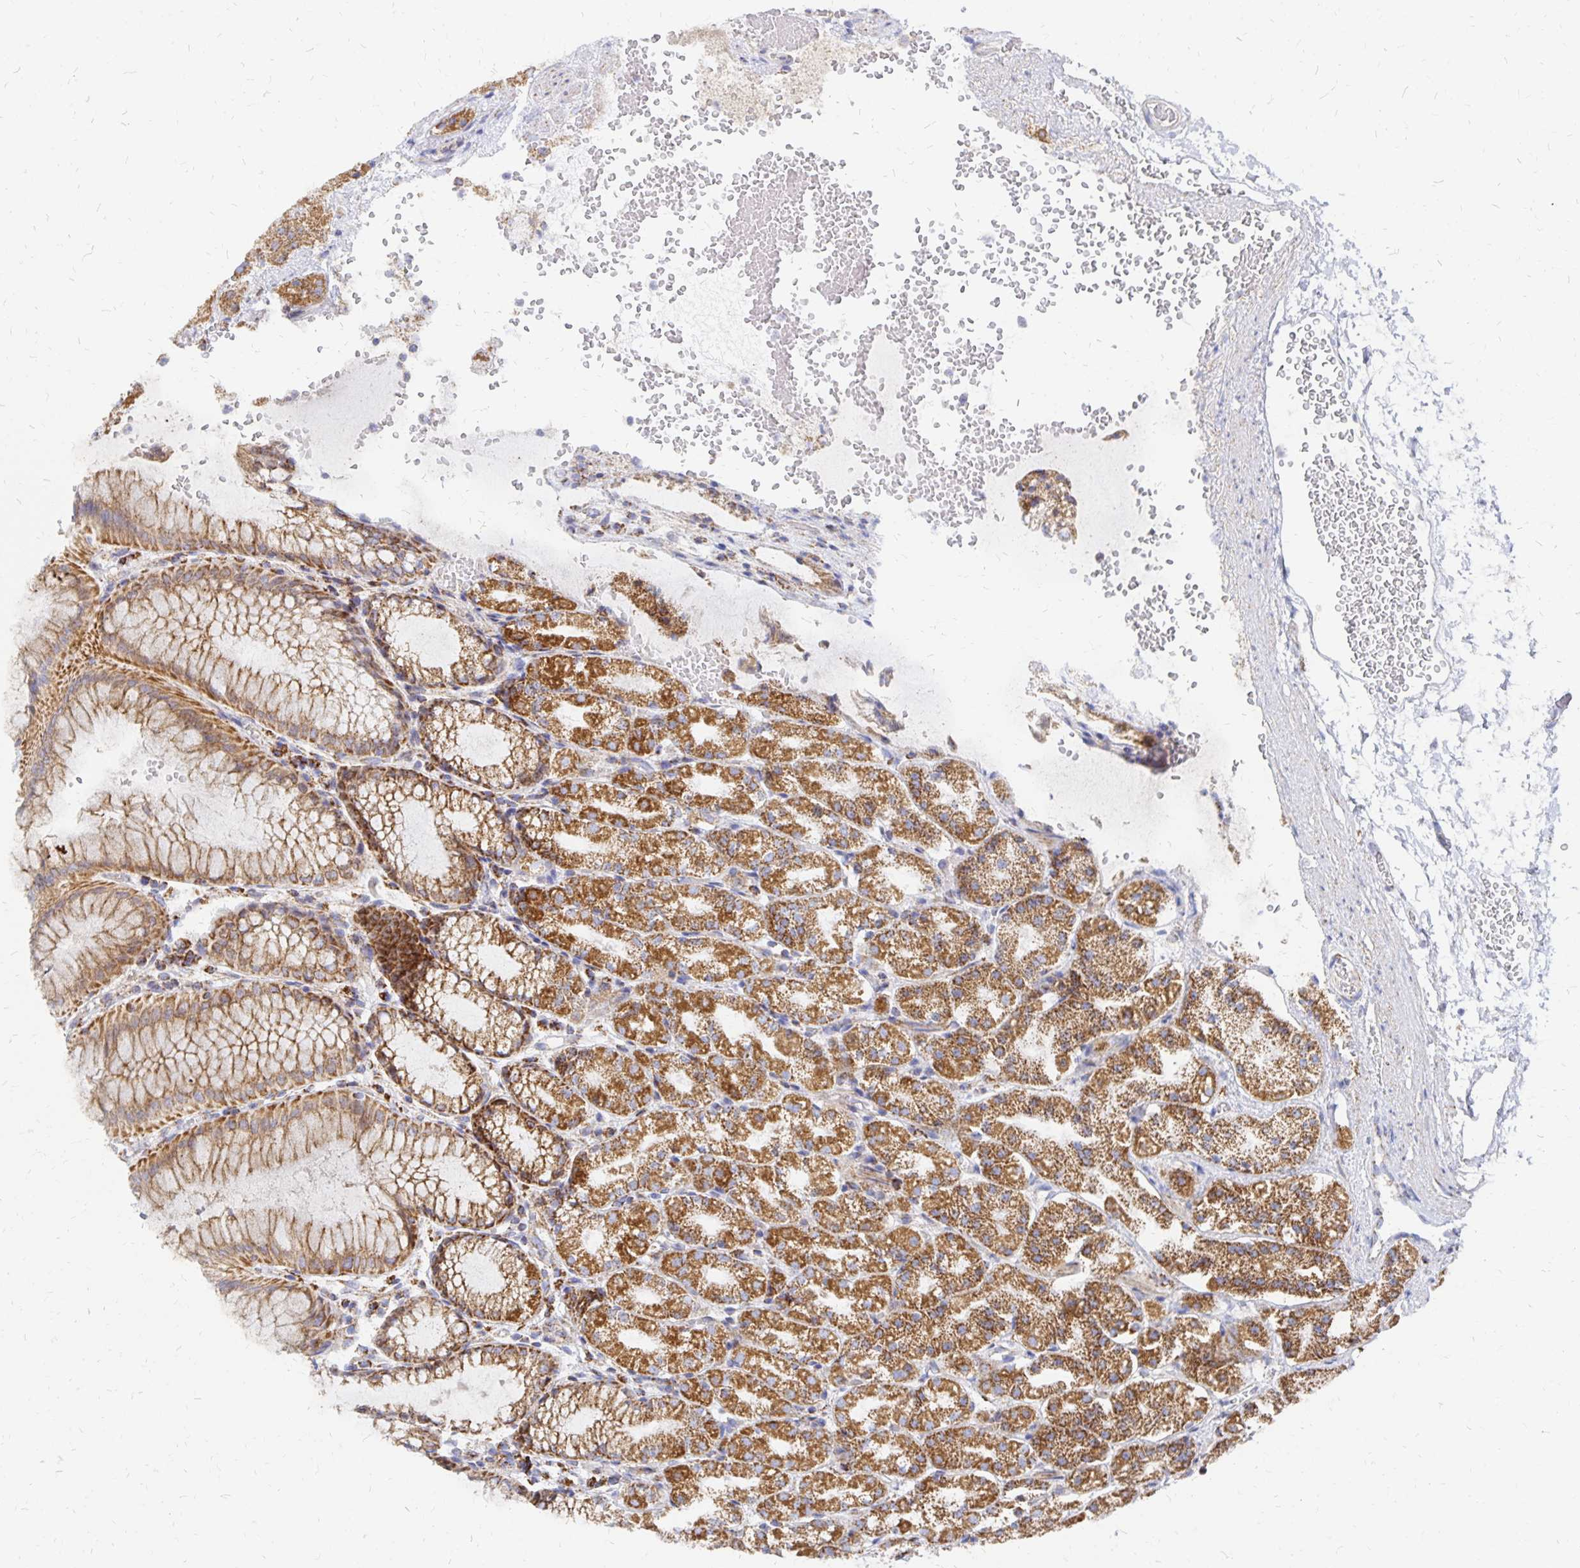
{"staining": {"intensity": "strong", "quantity": ">75%", "location": "cytoplasmic/membranous"}, "tissue": "stomach", "cell_type": "Glandular cells", "image_type": "normal", "snomed": [{"axis": "morphology", "description": "Normal tissue, NOS"}, {"axis": "topography", "description": "Stomach"}], "caption": "The micrograph shows a brown stain indicating the presence of a protein in the cytoplasmic/membranous of glandular cells in stomach. (Stains: DAB in brown, nuclei in blue, Microscopy: brightfield microscopy at high magnification).", "gene": "STOML2", "patient": {"sex": "female", "age": 57}}